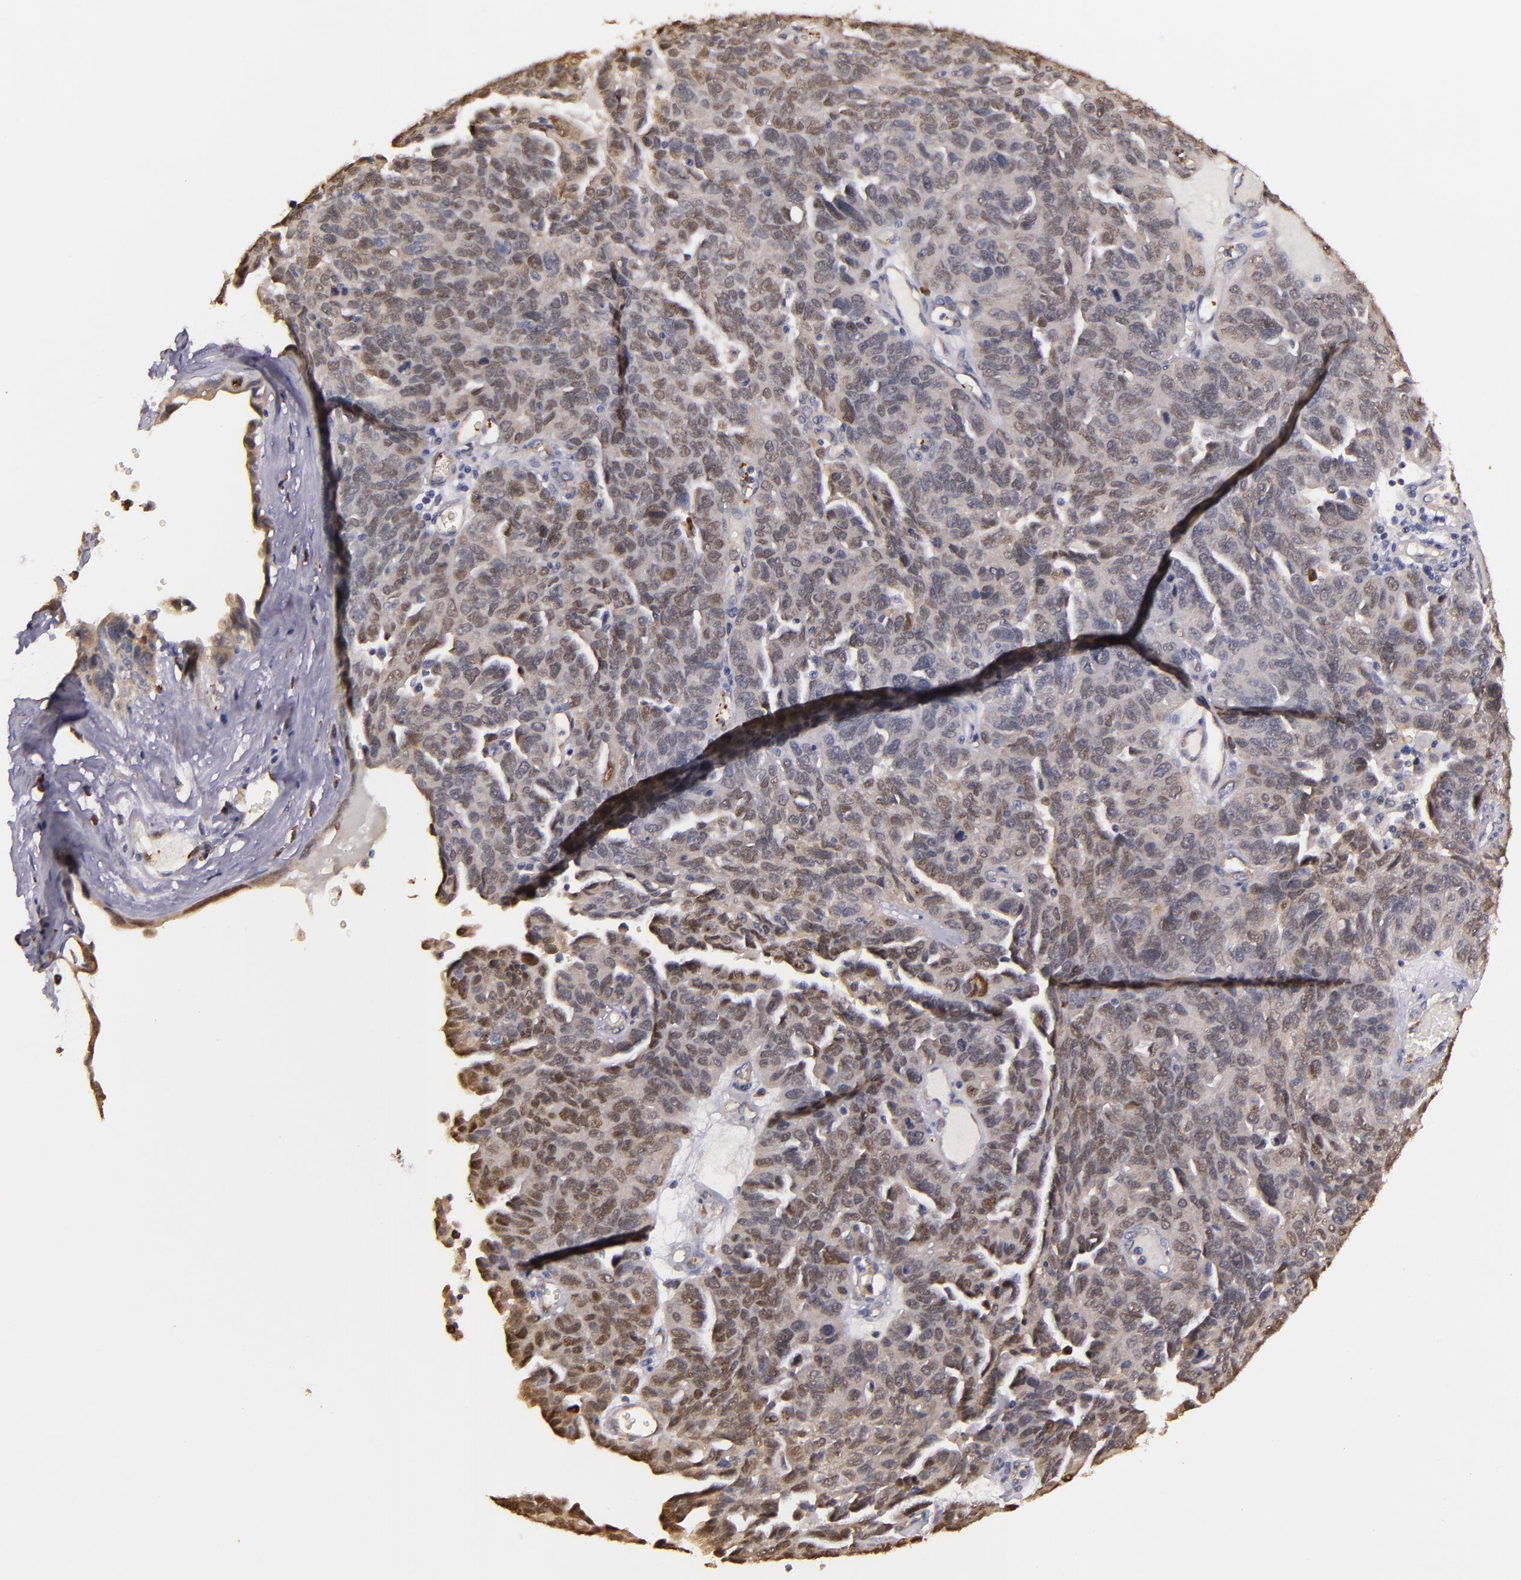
{"staining": {"intensity": "moderate", "quantity": "<25%", "location": "nuclear"}, "tissue": "ovarian cancer", "cell_type": "Tumor cells", "image_type": "cancer", "snomed": [{"axis": "morphology", "description": "Cystadenocarcinoma, serous, NOS"}, {"axis": "topography", "description": "Ovary"}], "caption": "Immunohistochemistry photomicrograph of ovarian cancer stained for a protein (brown), which reveals low levels of moderate nuclear staining in approximately <25% of tumor cells.", "gene": "SYTL4", "patient": {"sex": "female", "age": 64}}